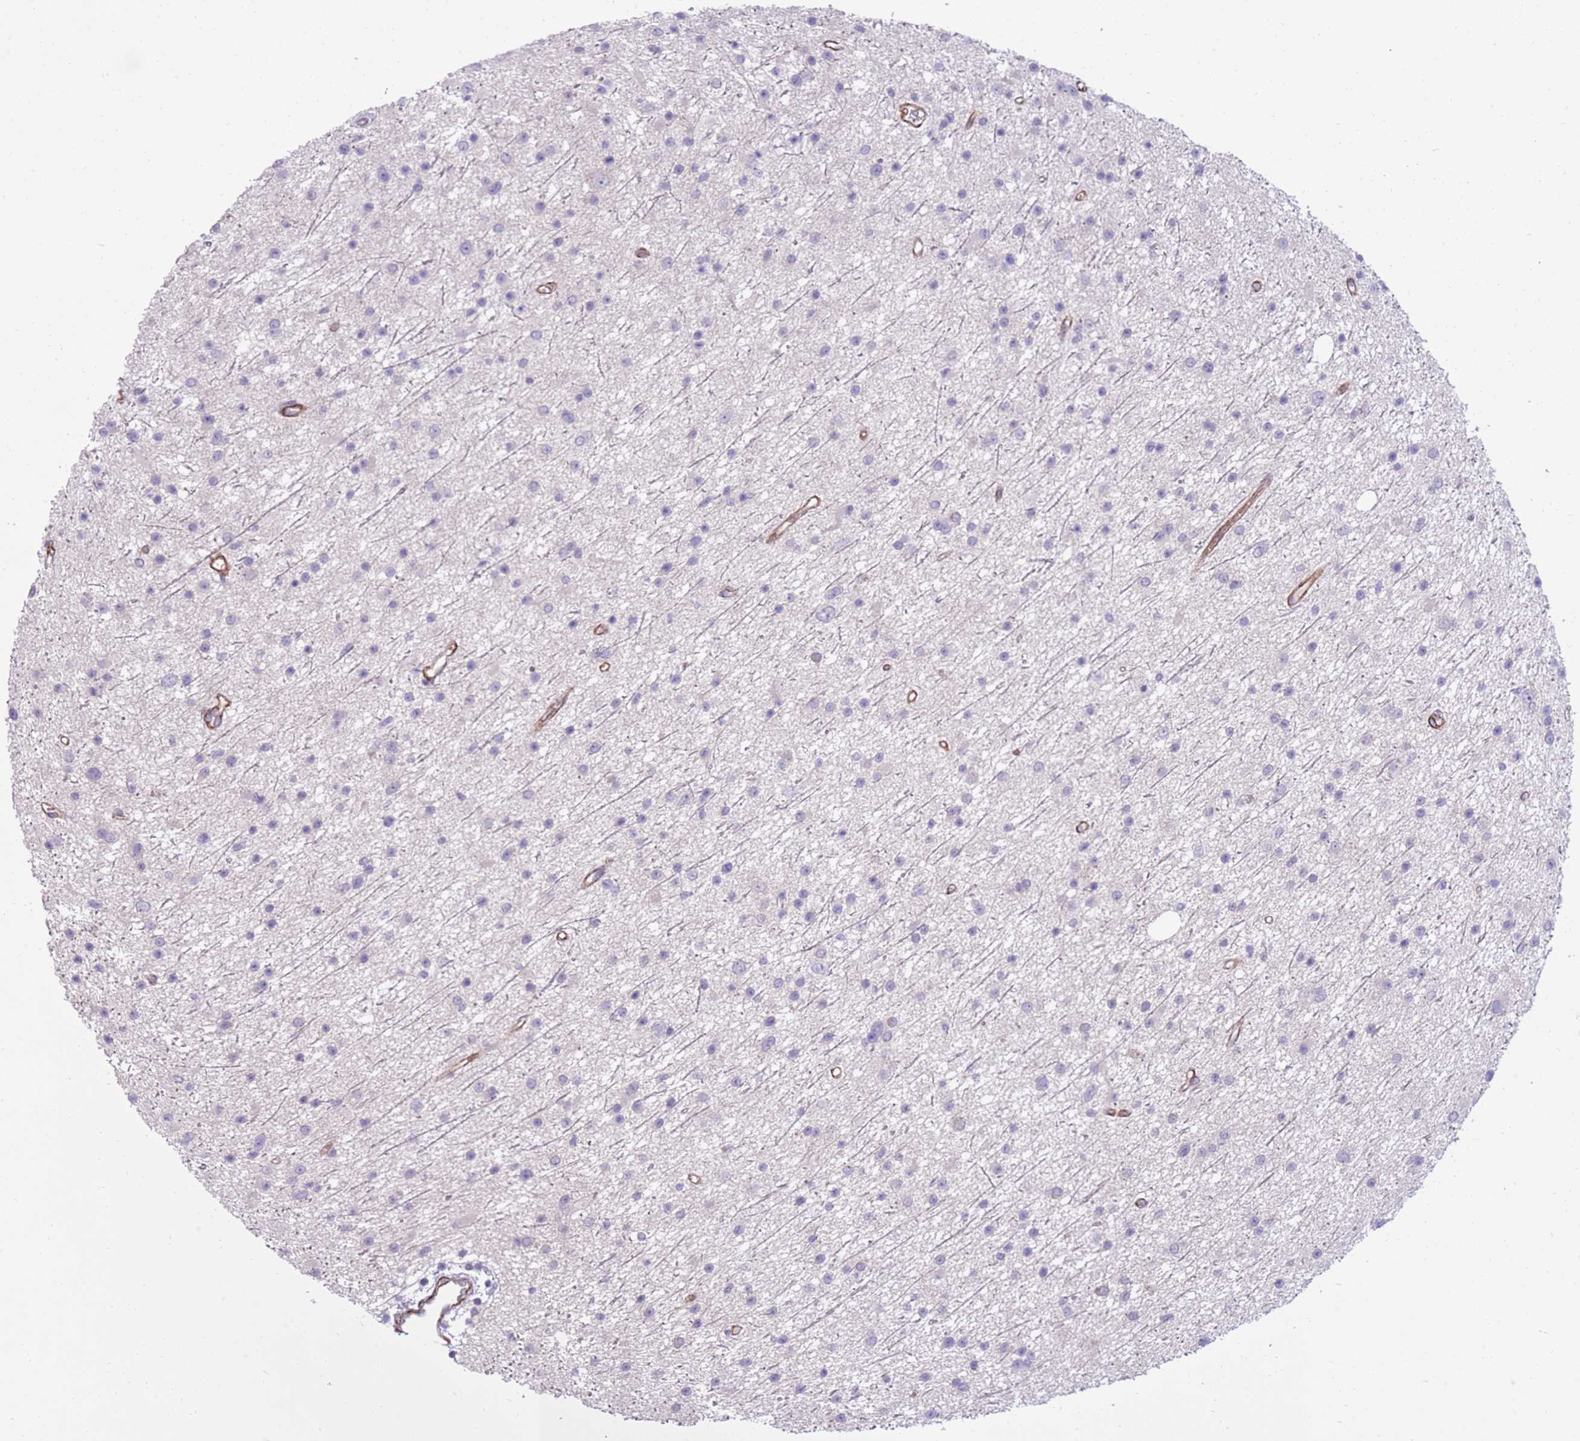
{"staining": {"intensity": "negative", "quantity": "none", "location": "none"}, "tissue": "glioma", "cell_type": "Tumor cells", "image_type": "cancer", "snomed": [{"axis": "morphology", "description": "Glioma, malignant, Low grade"}, {"axis": "topography", "description": "Cerebral cortex"}], "caption": "Tumor cells are negative for brown protein staining in glioma. (Immunohistochemistry (ihc), brightfield microscopy, high magnification).", "gene": "RGS11", "patient": {"sex": "female", "age": 39}}